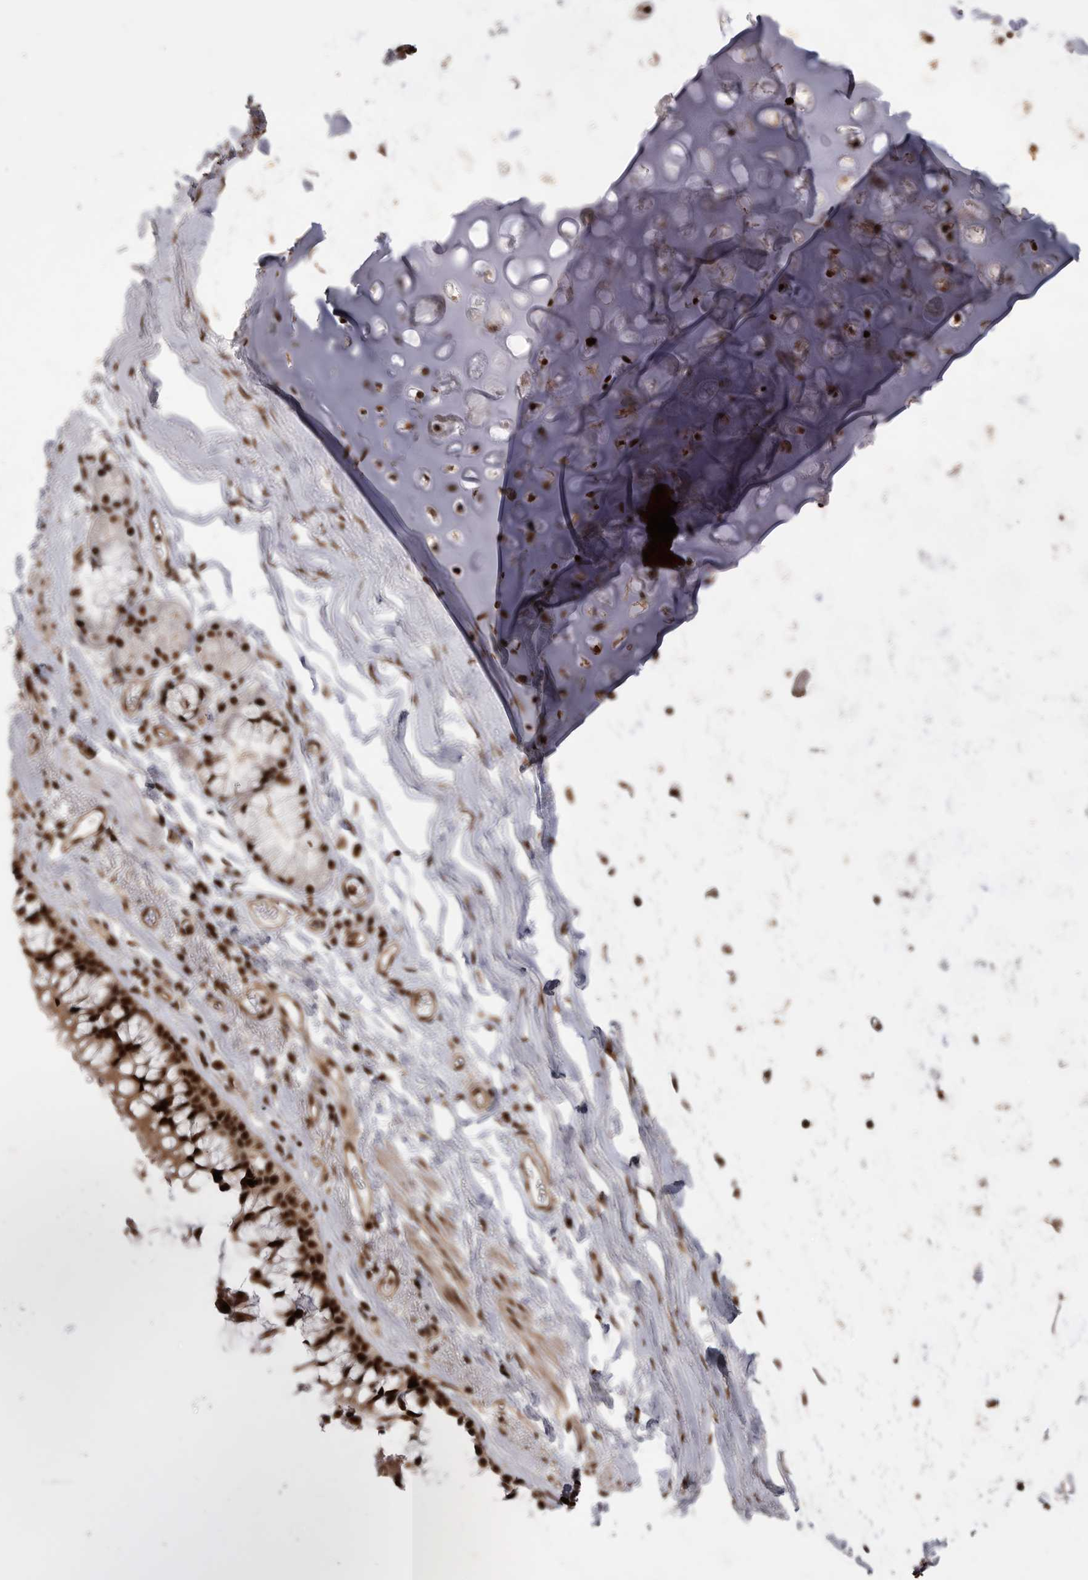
{"staining": {"intensity": "strong", "quantity": ">75%", "location": "nuclear"}, "tissue": "bronchus", "cell_type": "Respiratory epithelial cells", "image_type": "normal", "snomed": [{"axis": "morphology", "description": "Normal tissue, NOS"}, {"axis": "morphology", "description": "Inflammation, NOS"}, {"axis": "topography", "description": "Cartilage tissue"}, {"axis": "topography", "description": "Bronchus"}, {"axis": "topography", "description": "Lung"}], "caption": "Strong nuclear expression is seen in approximately >75% of respiratory epithelial cells in normal bronchus. Using DAB (3,3'-diaminobenzidine) (brown) and hematoxylin (blue) stains, captured at high magnification using brightfield microscopy.", "gene": "PPP1R8", "patient": {"sex": "female", "age": 64}}